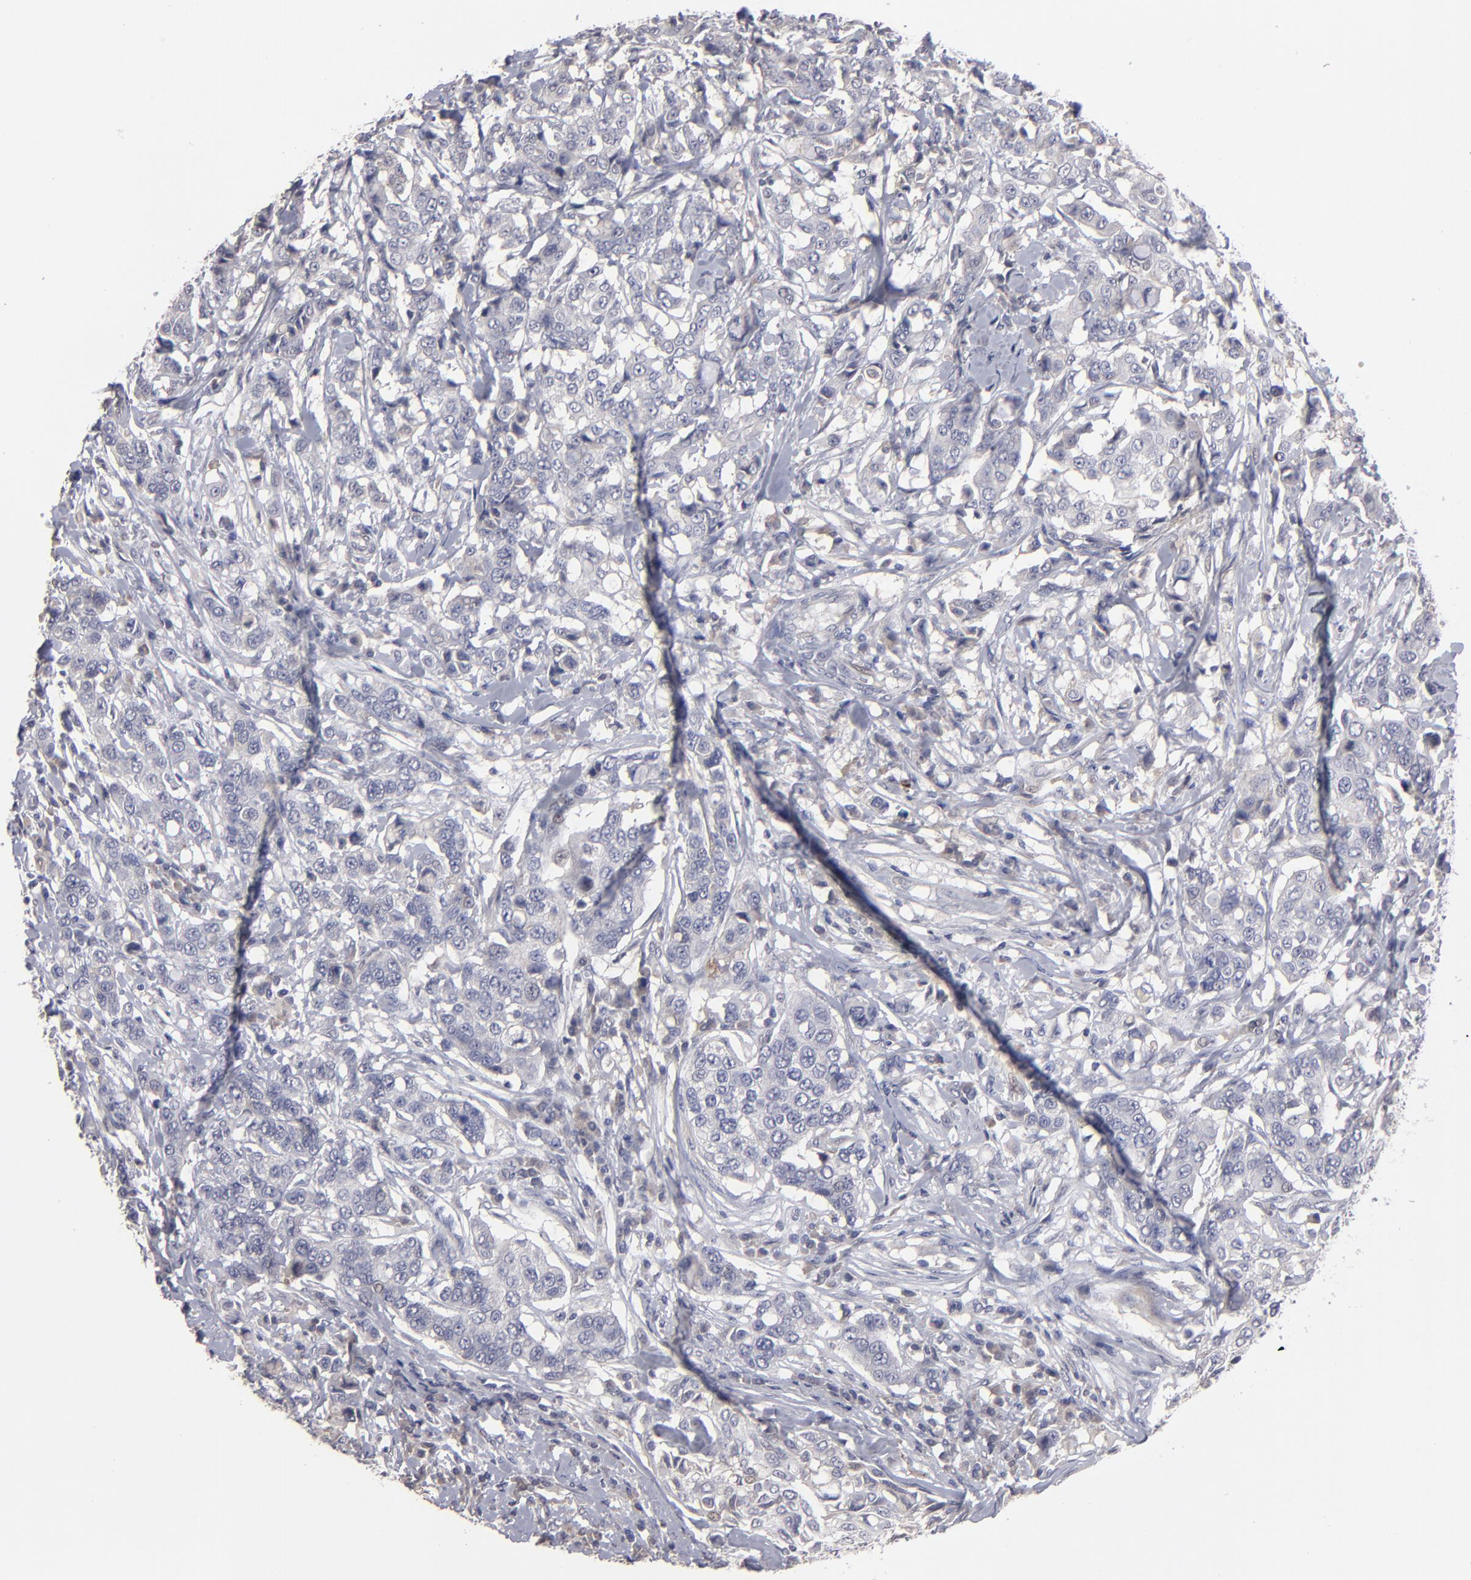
{"staining": {"intensity": "negative", "quantity": "none", "location": "none"}, "tissue": "breast cancer", "cell_type": "Tumor cells", "image_type": "cancer", "snomed": [{"axis": "morphology", "description": "Duct carcinoma"}, {"axis": "topography", "description": "Breast"}], "caption": "Invasive ductal carcinoma (breast) was stained to show a protein in brown. There is no significant positivity in tumor cells. (Brightfield microscopy of DAB immunohistochemistry at high magnification).", "gene": "GPM6B", "patient": {"sex": "female", "age": 27}}